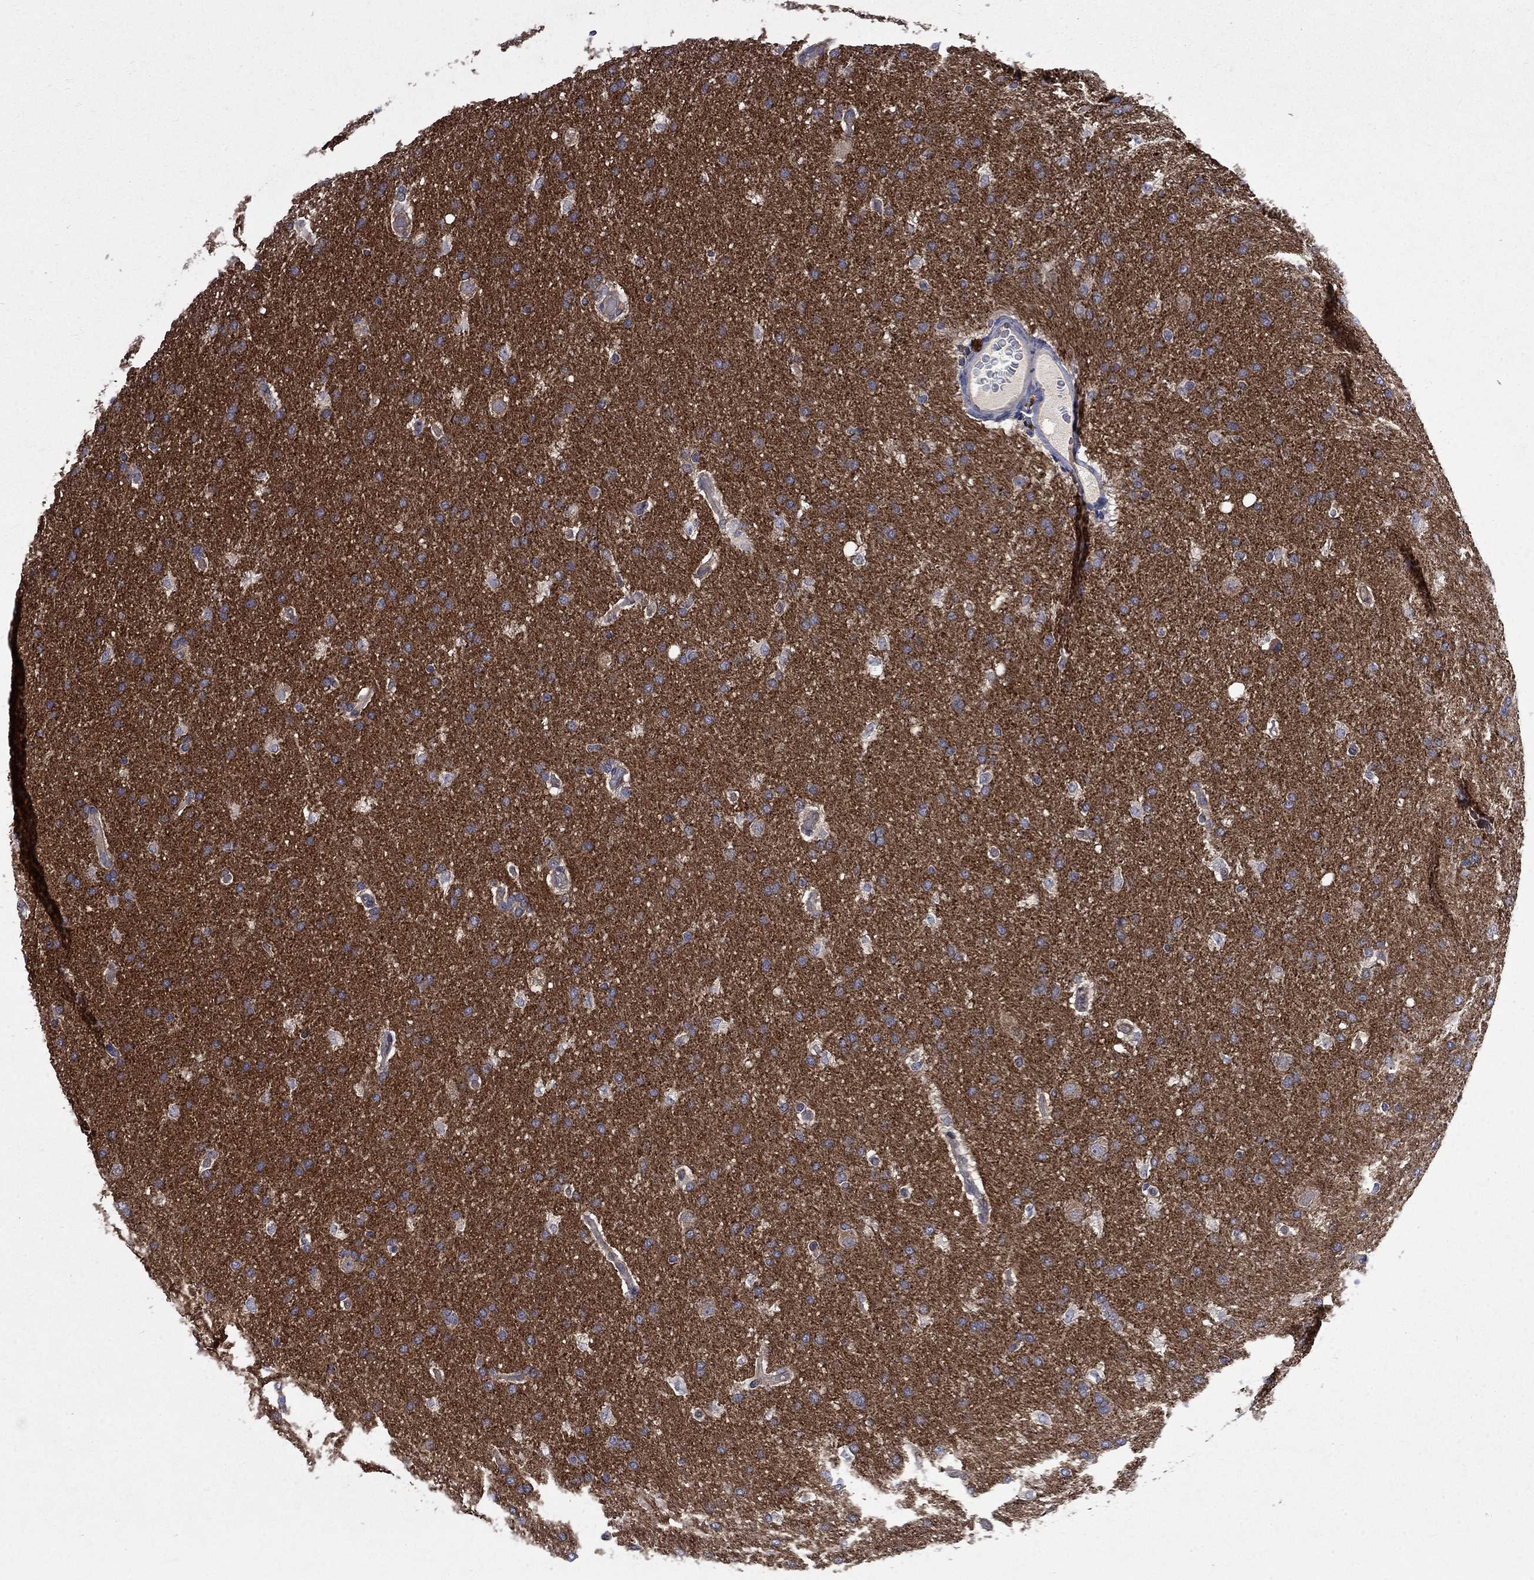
{"staining": {"intensity": "negative", "quantity": "none", "location": "none"}, "tissue": "glioma", "cell_type": "Tumor cells", "image_type": "cancer", "snomed": [{"axis": "morphology", "description": "Glioma, malignant, Low grade"}, {"axis": "topography", "description": "Brain"}], "caption": "IHC of human glioma displays no expression in tumor cells.", "gene": "HSPA12A", "patient": {"sex": "female", "age": 37}}